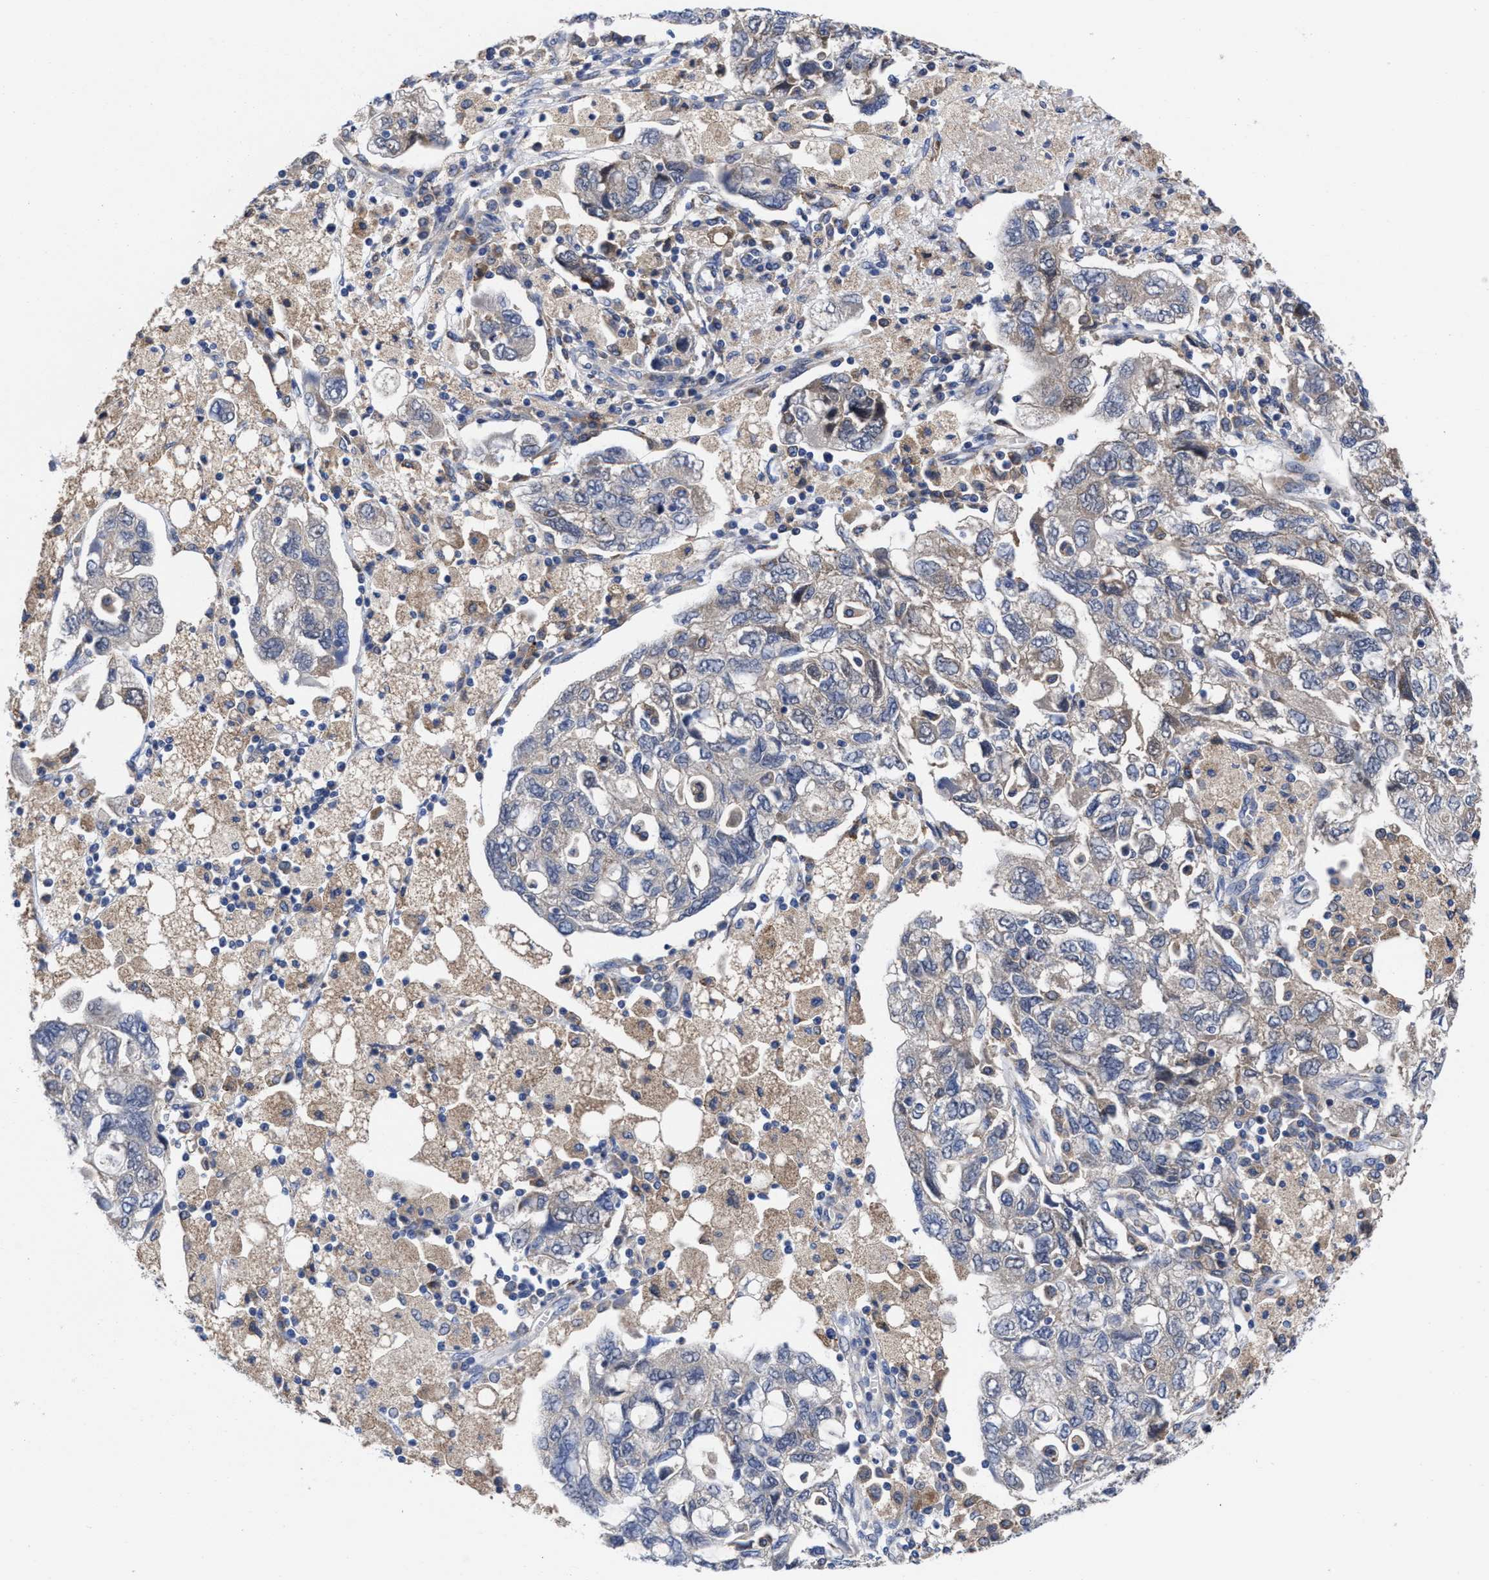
{"staining": {"intensity": "weak", "quantity": "25%-75%", "location": "cytoplasmic/membranous"}, "tissue": "ovarian cancer", "cell_type": "Tumor cells", "image_type": "cancer", "snomed": [{"axis": "morphology", "description": "Carcinoma, NOS"}, {"axis": "morphology", "description": "Cystadenocarcinoma, serous, NOS"}, {"axis": "topography", "description": "Ovary"}], "caption": "The histopathology image reveals staining of ovarian serous cystadenocarcinoma, revealing weak cytoplasmic/membranous protein positivity (brown color) within tumor cells.", "gene": "TXNDC17", "patient": {"sex": "female", "age": 69}}